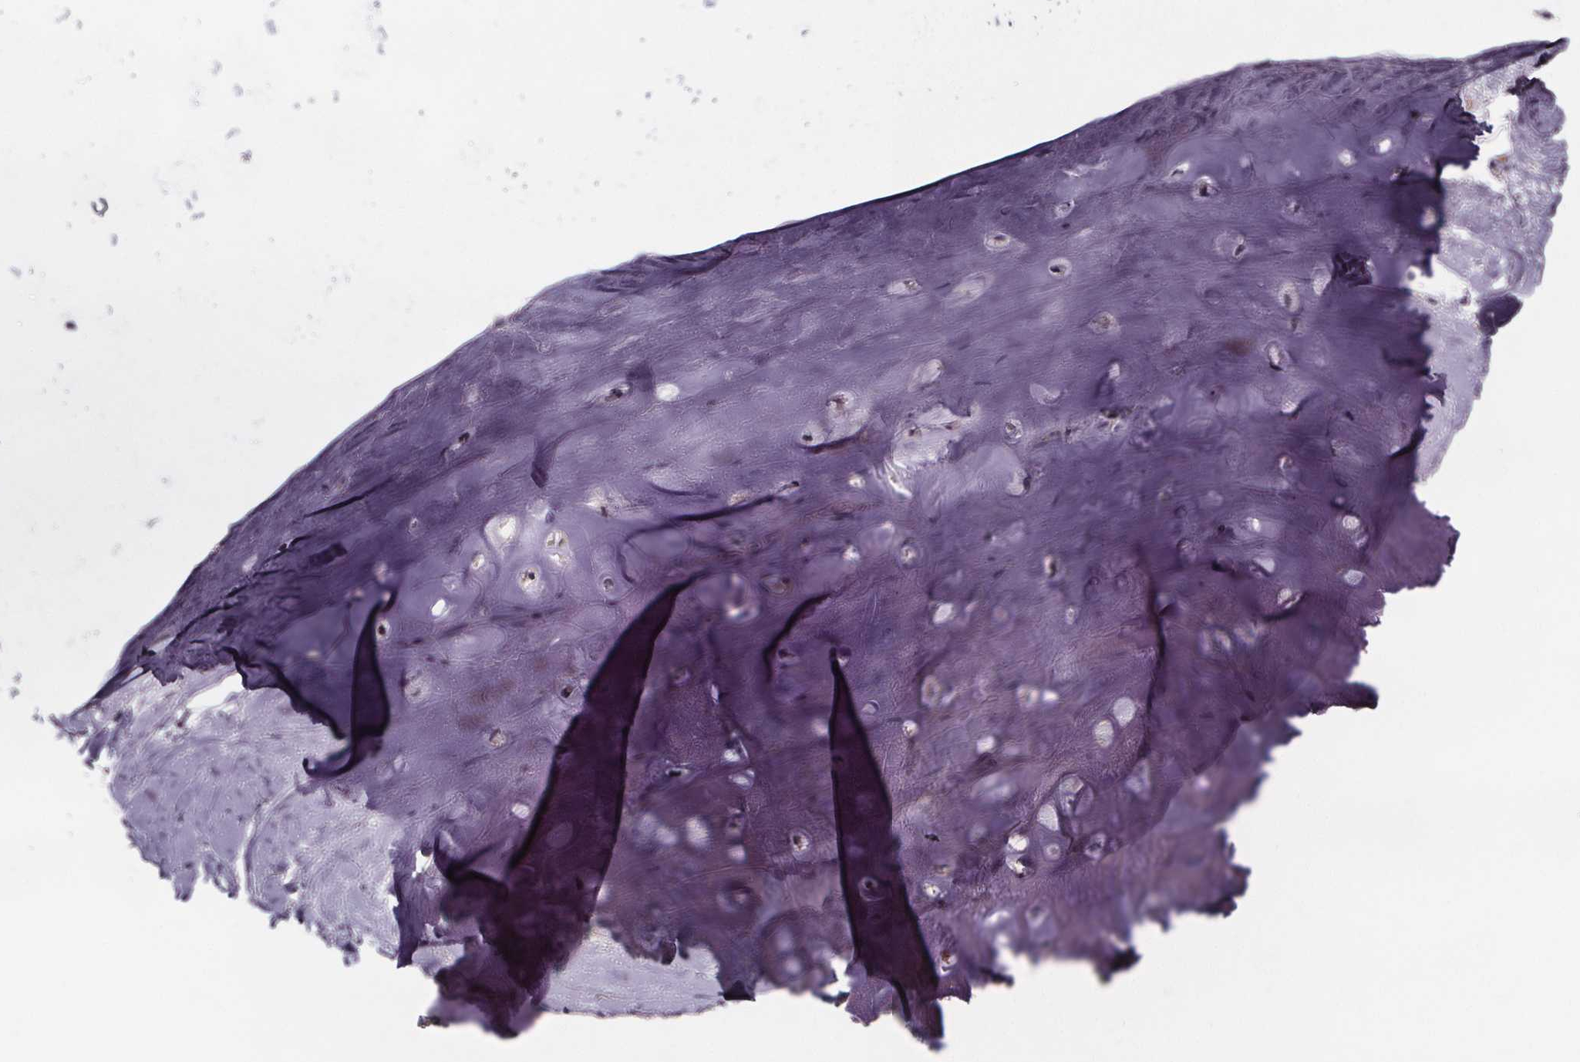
{"staining": {"intensity": "negative", "quantity": "none", "location": "none"}, "tissue": "adipose tissue", "cell_type": "Adipocytes", "image_type": "normal", "snomed": [{"axis": "morphology", "description": "Normal tissue, NOS"}, {"axis": "topography", "description": "Cartilage tissue"}], "caption": "Protein analysis of normal adipose tissue shows no significant expression in adipocytes.", "gene": "NPHP4", "patient": {"sex": "male", "age": 57}}